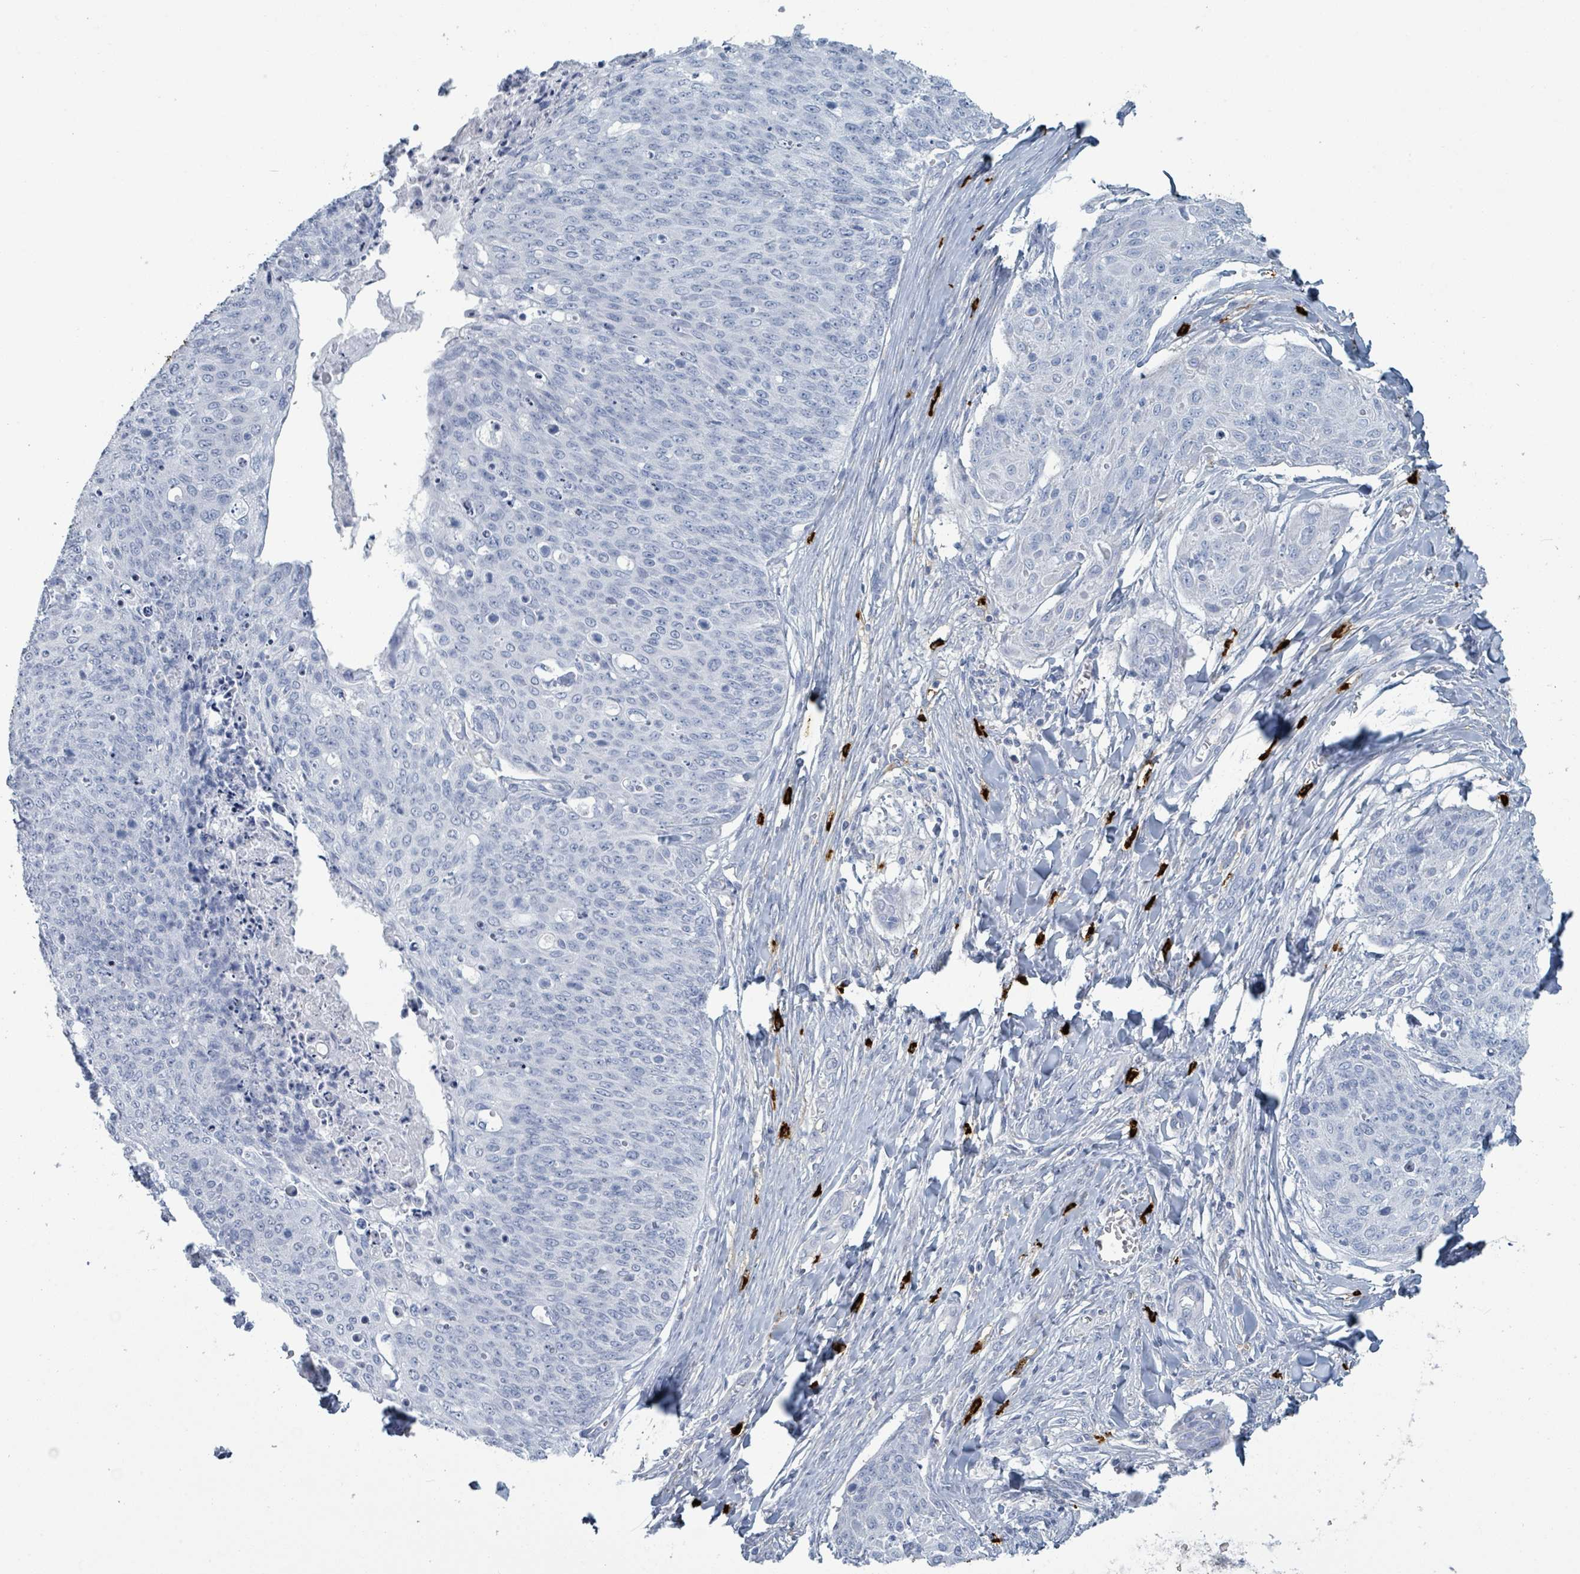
{"staining": {"intensity": "negative", "quantity": "none", "location": "none"}, "tissue": "skin cancer", "cell_type": "Tumor cells", "image_type": "cancer", "snomed": [{"axis": "morphology", "description": "Squamous cell carcinoma, NOS"}, {"axis": "topography", "description": "Skin"}, {"axis": "topography", "description": "Vulva"}], "caption": "This is an IHC micrograph of human skin cancer. There is no positivity in tumor cells.", "gene": "VPS13D", "patient": {"sex": "female", "age": 85}}